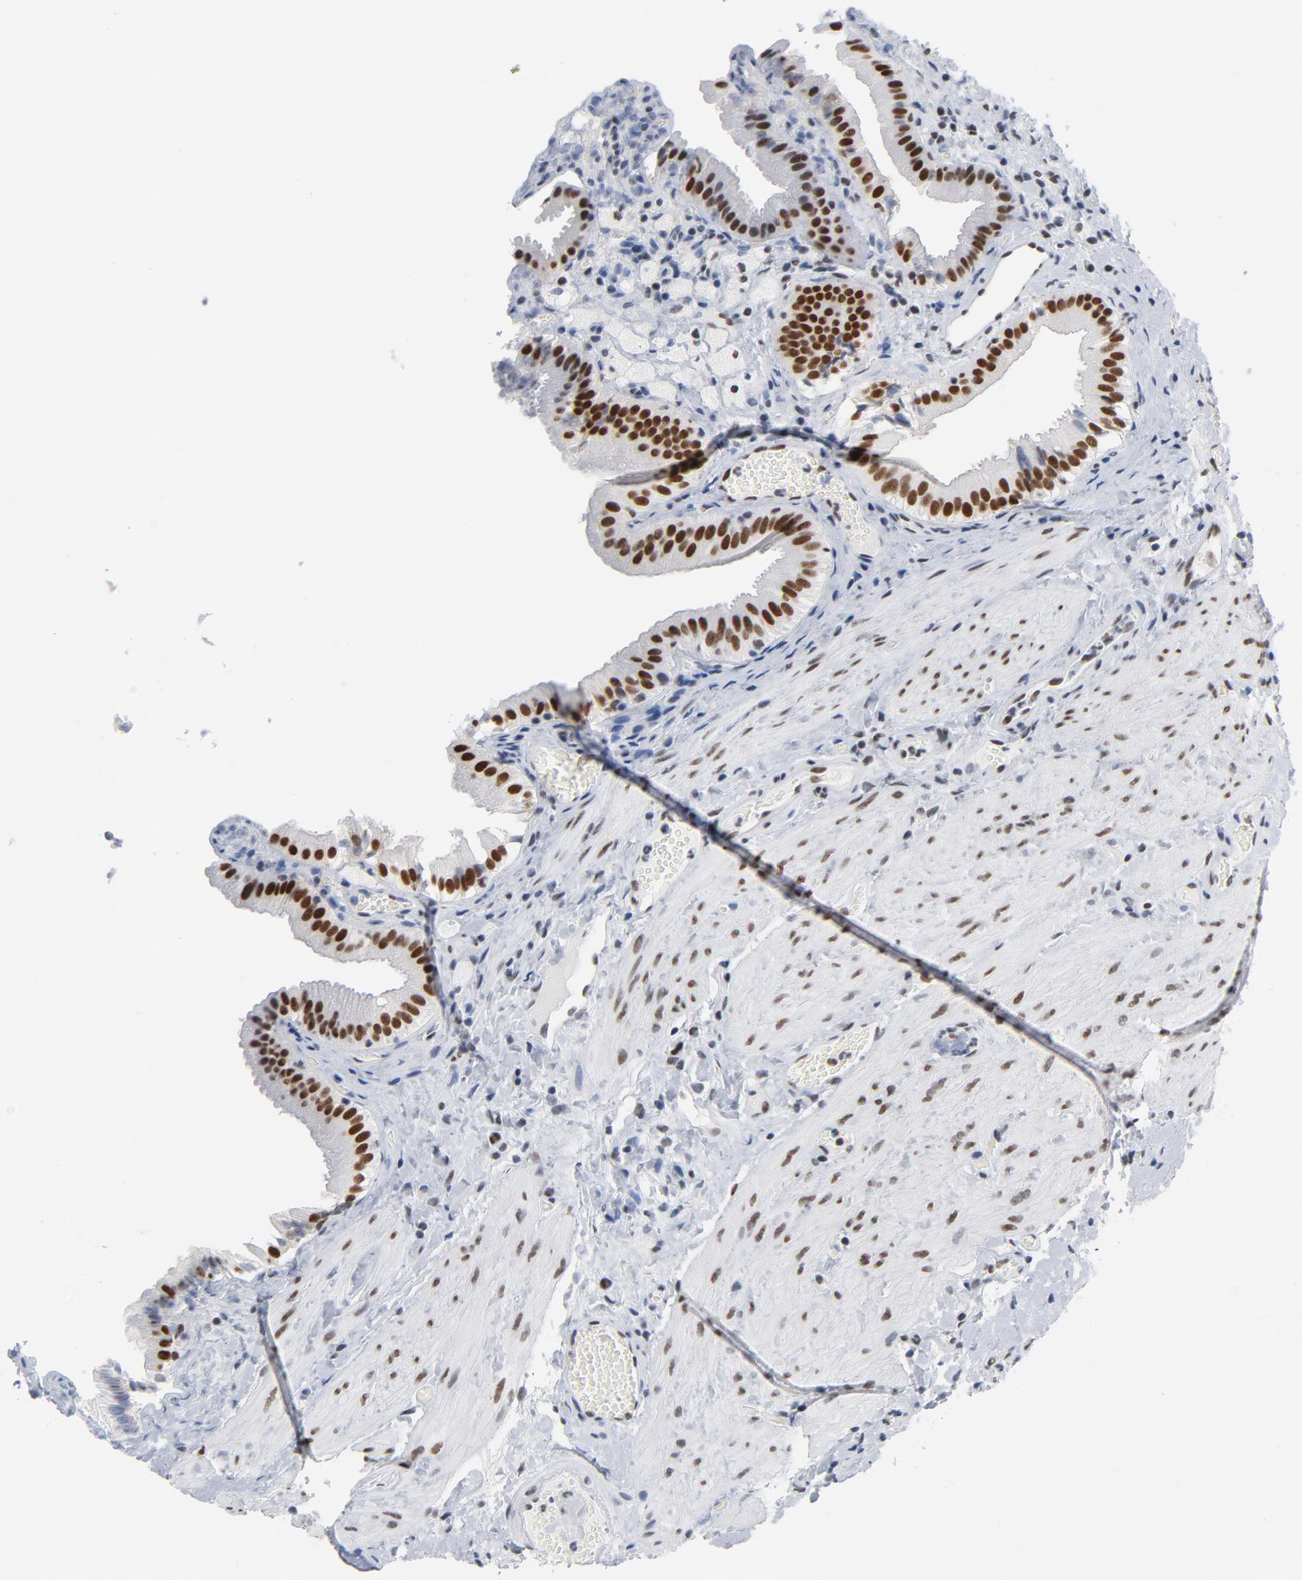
{"staining": {"intensity": "strong", "quantity": ">75%", "location": "nuclear"}, "tissue": "gallbladder", "cell_type": "Glandular cells", "image_type": "normal", "snomed": [{"axis": "morphology", "description": "Normal tissue, NOS"}, {"axis": "topography", "description": "Gallbladder"}], "caption": "Approximately >75% of glandular cells in unremarkable human gallbladder show strong nuclear protein positivity as visualized by brown immunohistochemical staining.", "gene": "CSTF2", "patient": {"sex": "female", "age": 24}}